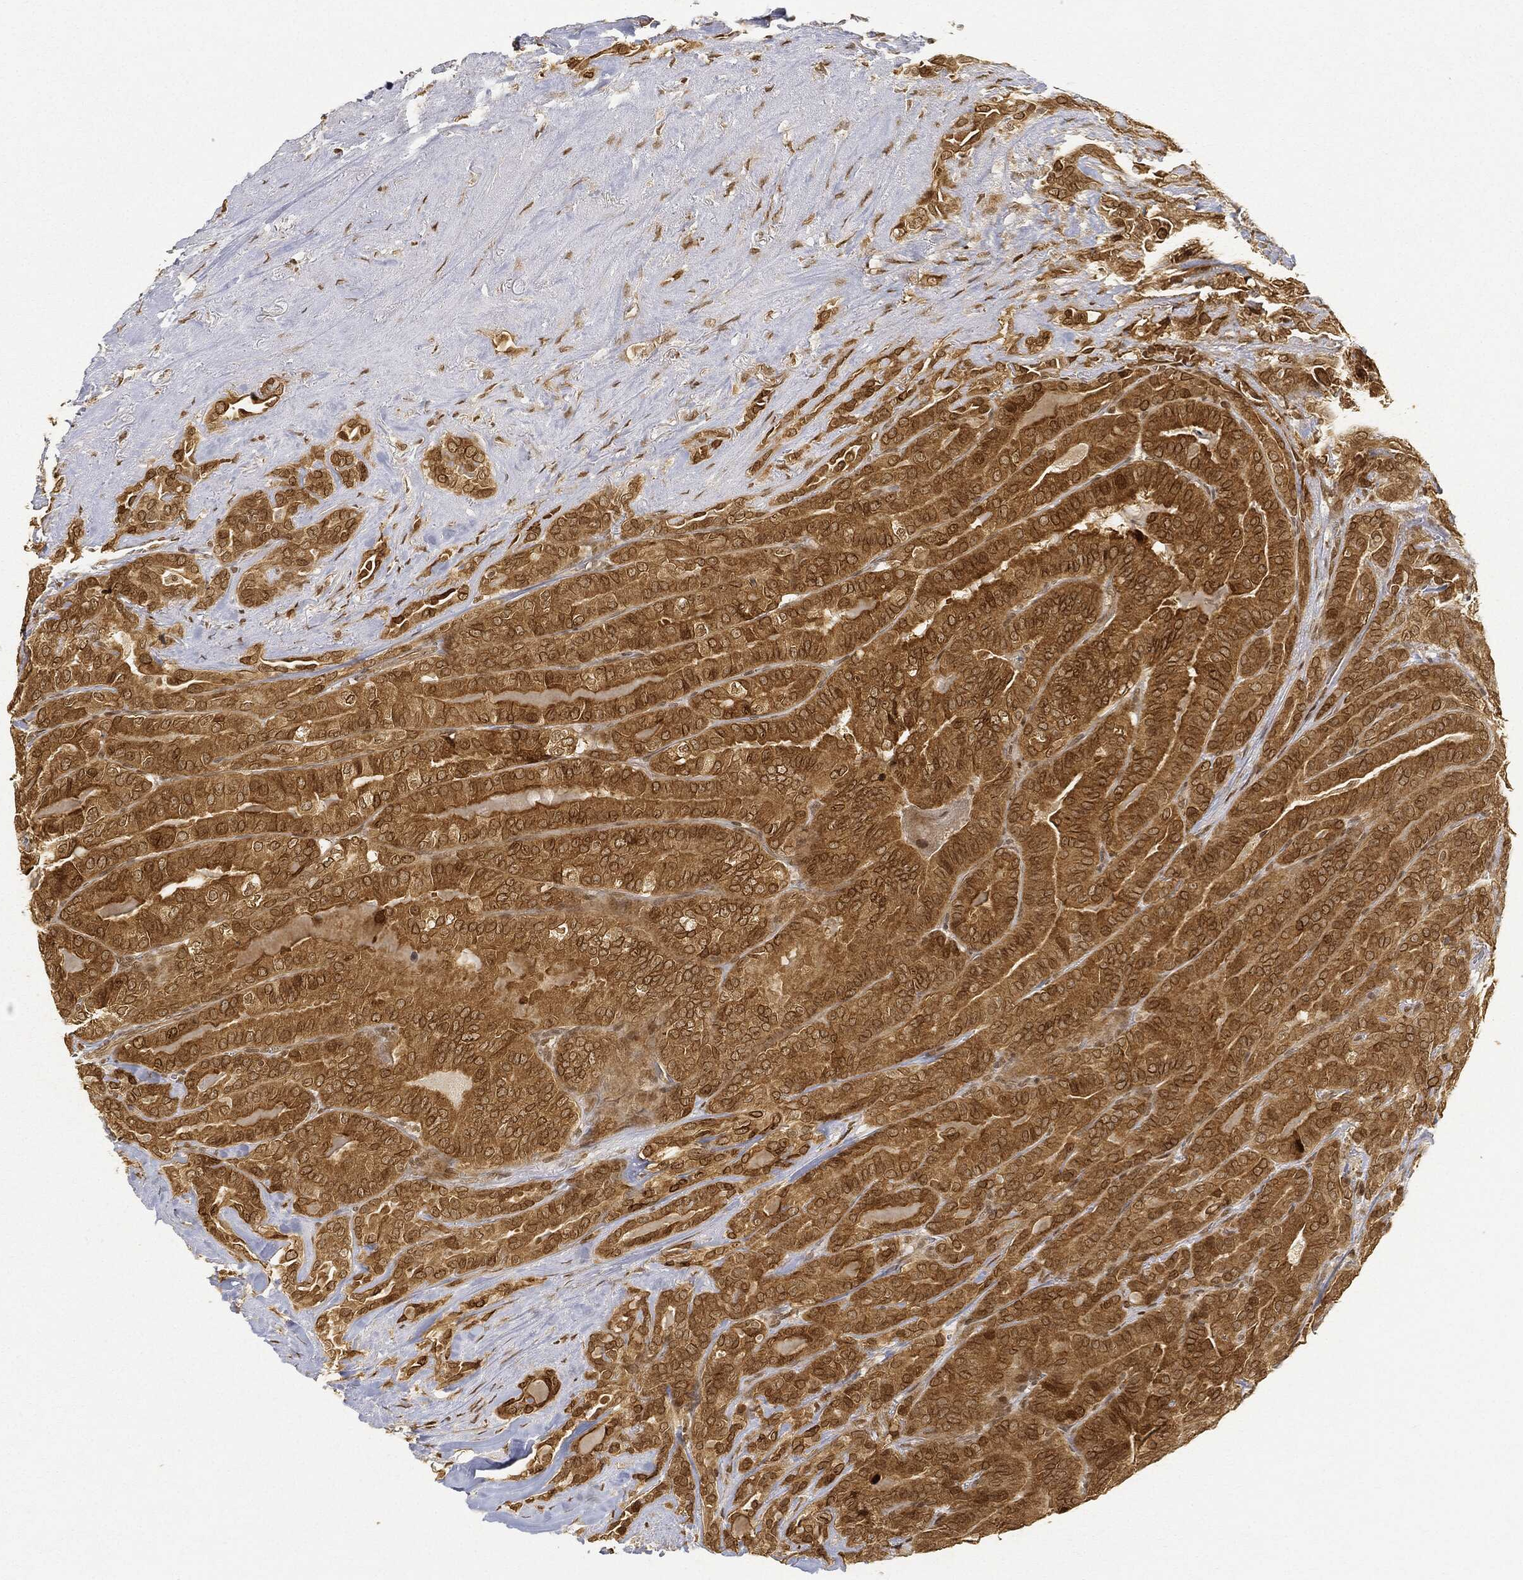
{"staining": {"intensity": "moderate", "quantity": ">75%", "location": "cytoplasmic/membranous,nuclear"}, "tissue": "thyroid cancer", "cell_type": "Tumor cells", "image_type": "cancer", "snomed": [{"axis": "morphology", "description": "Papillary adenocarcinoma, NOS"}, {"axis": "topography", "description": "Thyroid gland"}], "caption": "A brown stain highlights moderate cytoplasmic/membranous and nuclear expression of a protein in human thyroid cancer (papillary adenocarcinoma) tumor cells.", "gene": "CIB1", "patient": {"sex": "male", "age": 61}}